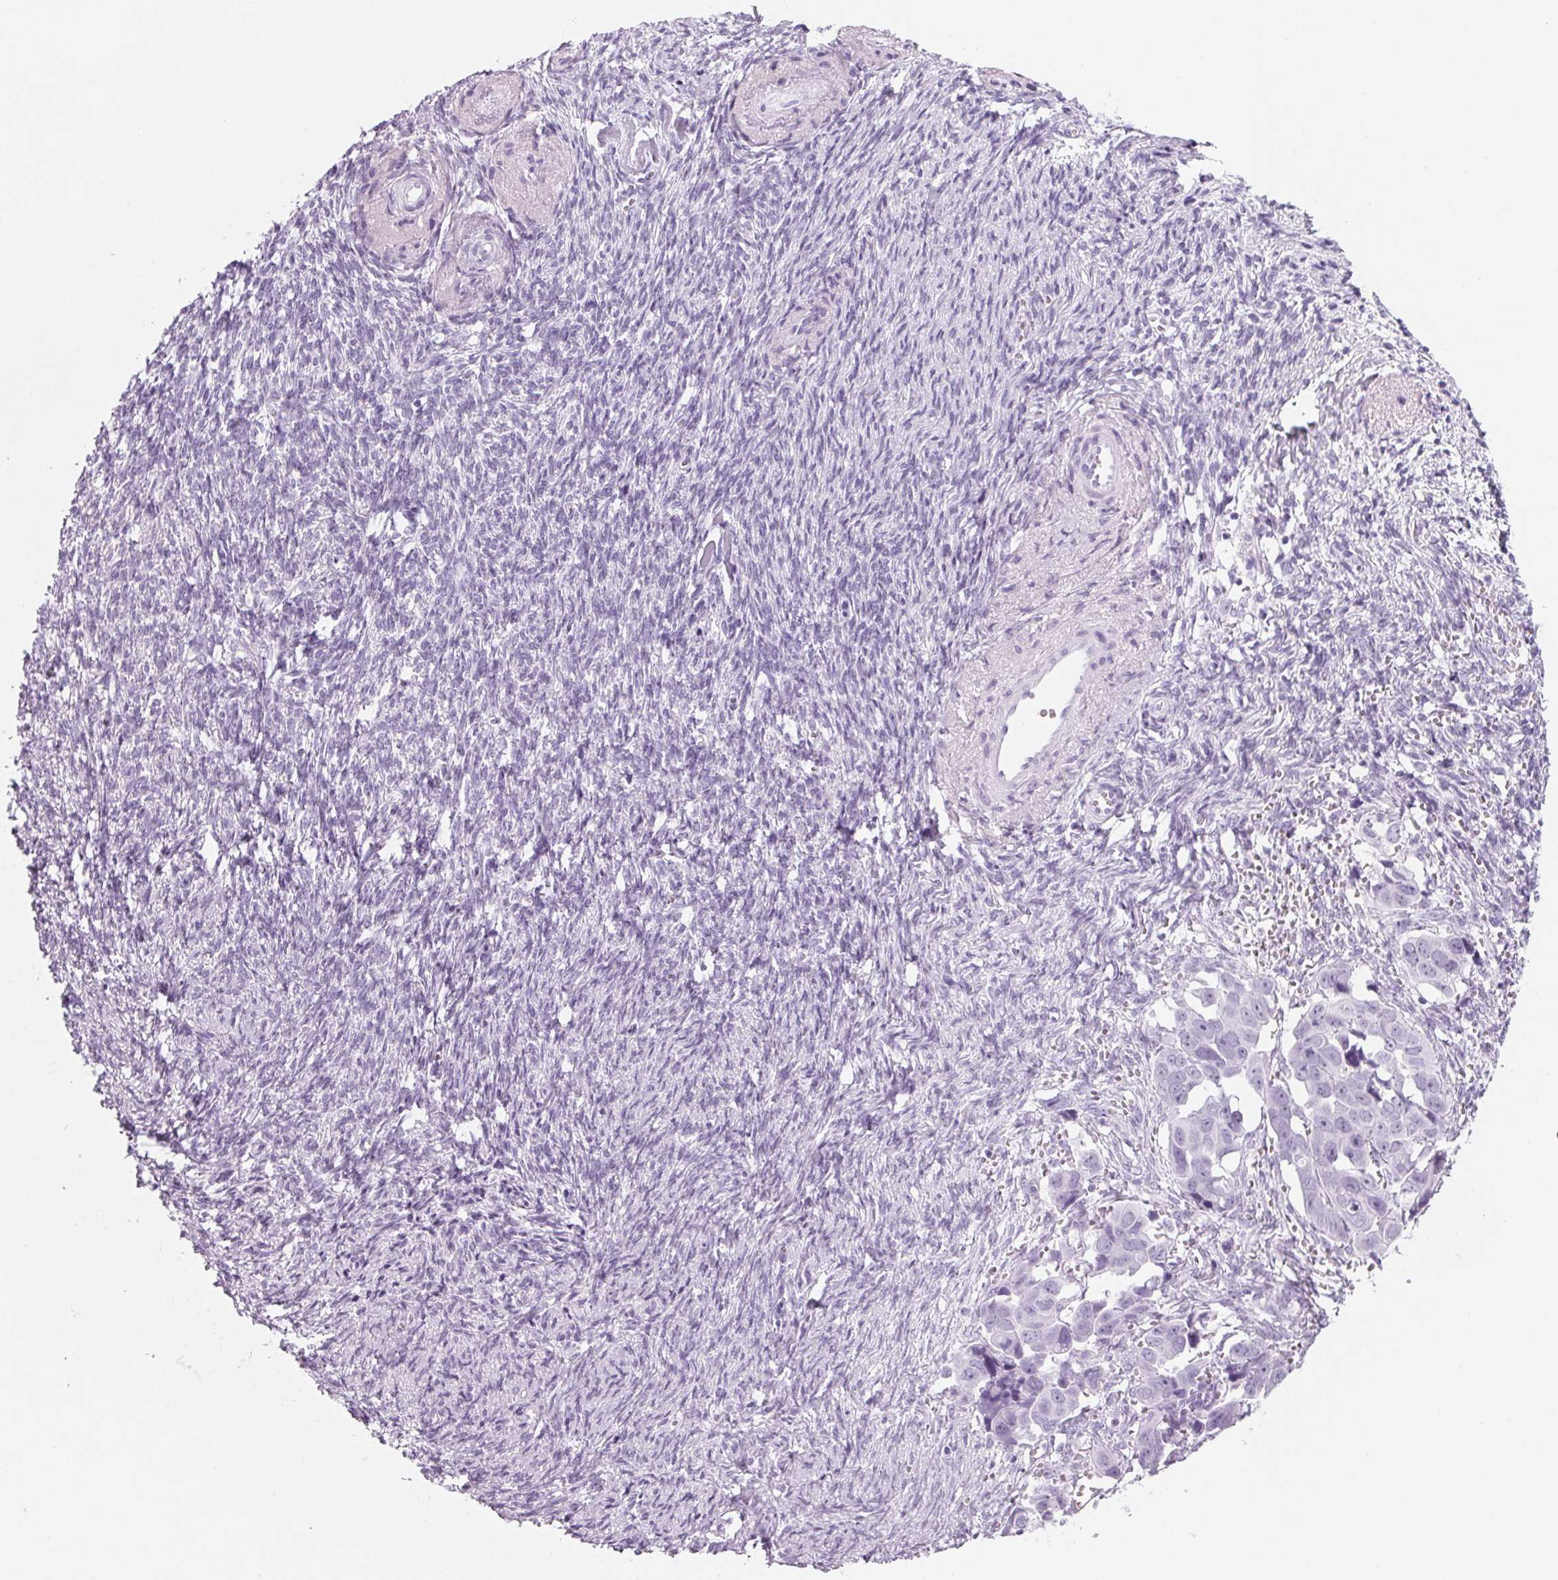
{"staining": {"intensity": "negative", "quantity": "none", "location": "none"}, "tissue": "ovarian cancer", "cell_type": "Tumor cells", "image_type": "cancer", "snomed": [{"axis": "morphology", "description": "Cystadenocarcinoma, serous, NOS"}, {"axis": "topography", "description": "Ovary"}], "caption": "Immunohistochemistry (IHC) histopathology image of human ovarian cancer (serous cystadenocarcinoma) stained for a protein (brown), which exhibits no expression in tumor cells. Brightfield microscopy of immunohistochemistry stained with DAB (brown) and hematoxylin (blue), captured at high magnification.", "gene": "DNTTIP2", "patient": {"sex": "female", "age": 59}}